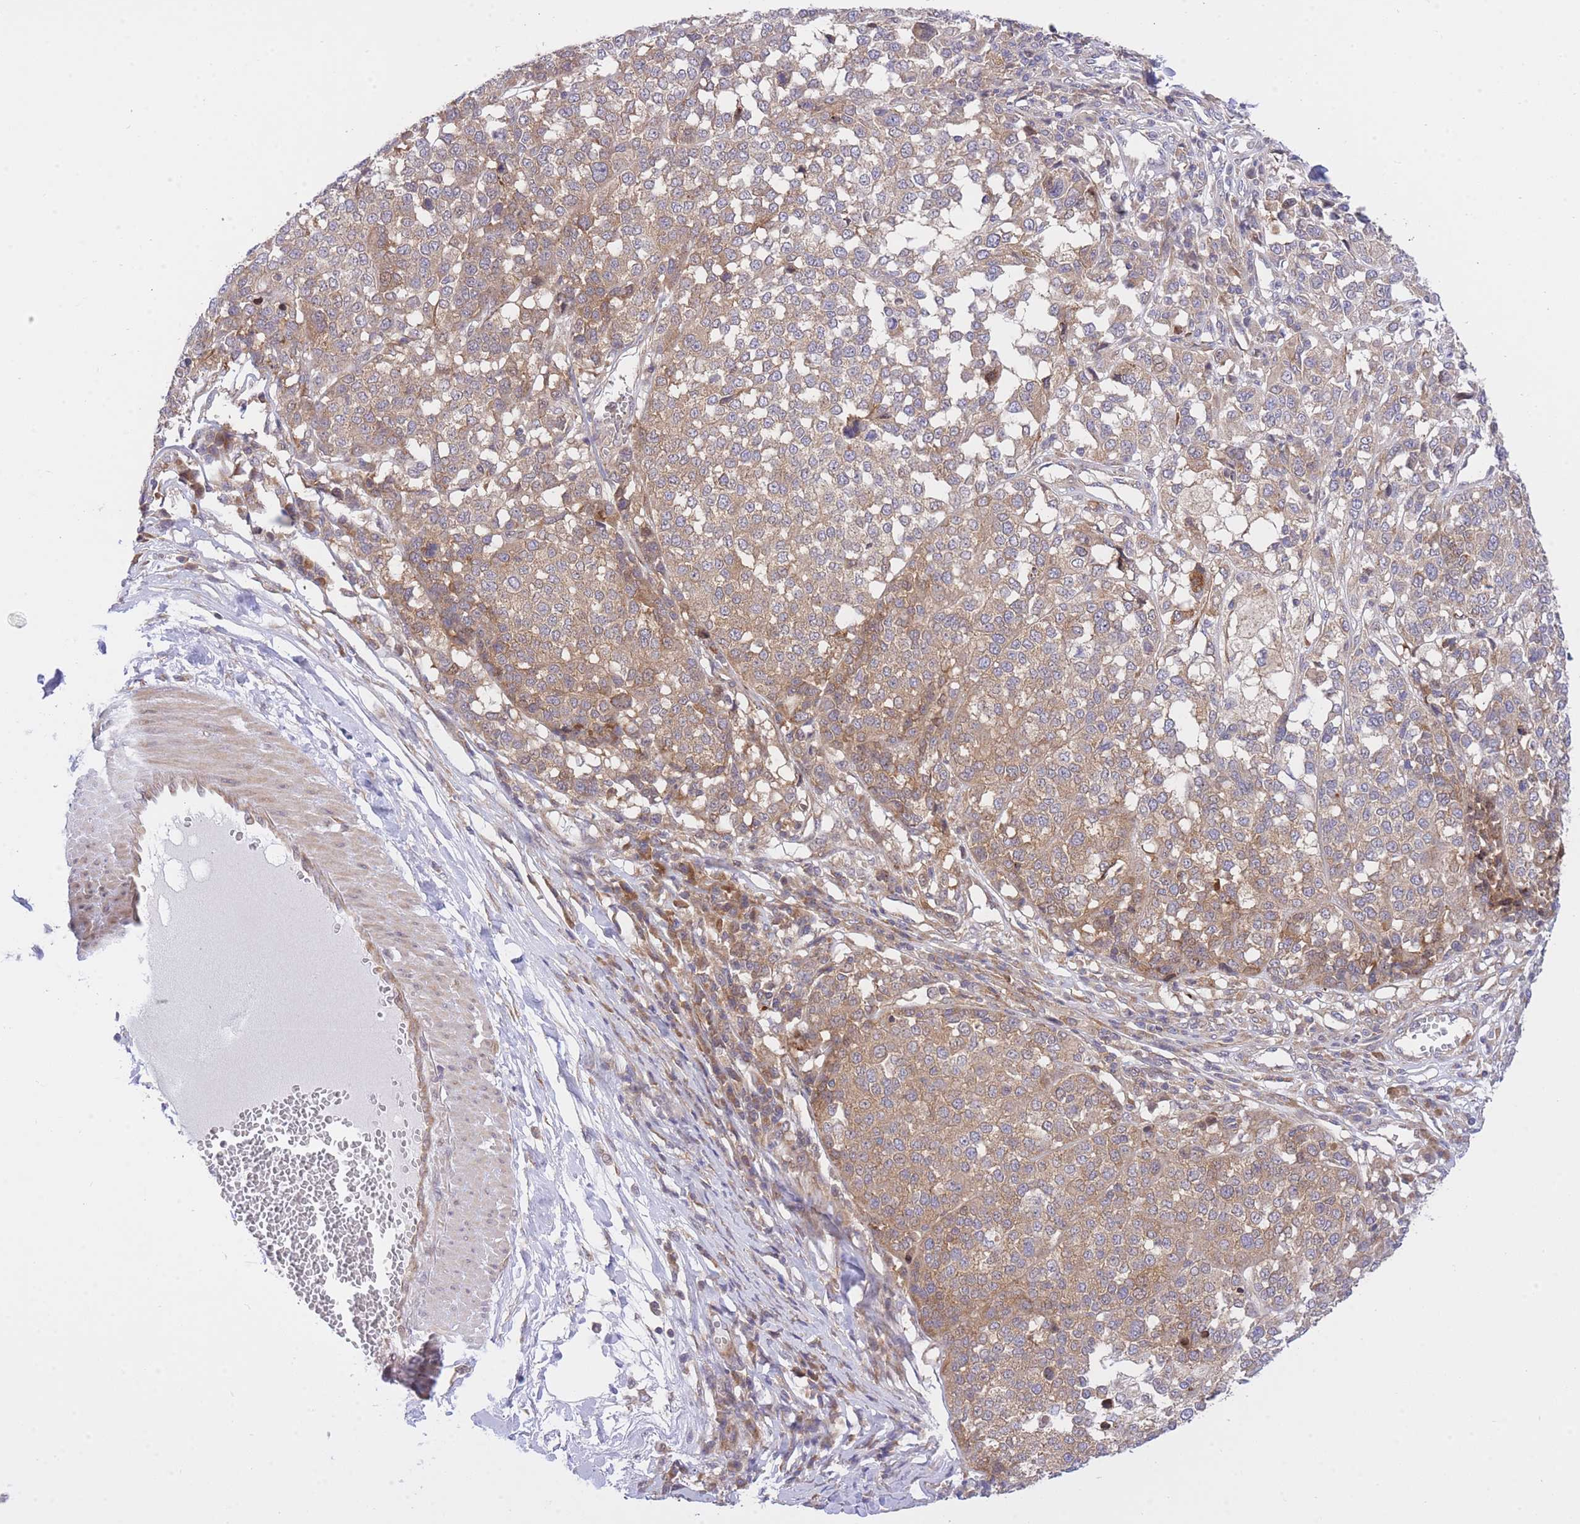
{"staining": {"intensity": "weak", "quantity": "25%-75%", "location": "cytoplasmic/membranous"}, "tissue": "melanoma", "cell_type": "Tumor cells", "image_type": "cancer", "snomed": [{"axis": "morphology", "description": "Malignant melanoma, Metastatic site"}, {"axis": "topography", "description": "Lymph node"}], "caption": "Malignant melanoma (metastatic site) was stained to show a protein in brown. There is low levels of weak cytoplasmic/membranous positivity in about 25%-75% of tumor cells.", "gene": "EIF2B2", "patient": {"sex": "male", "age": 44}}